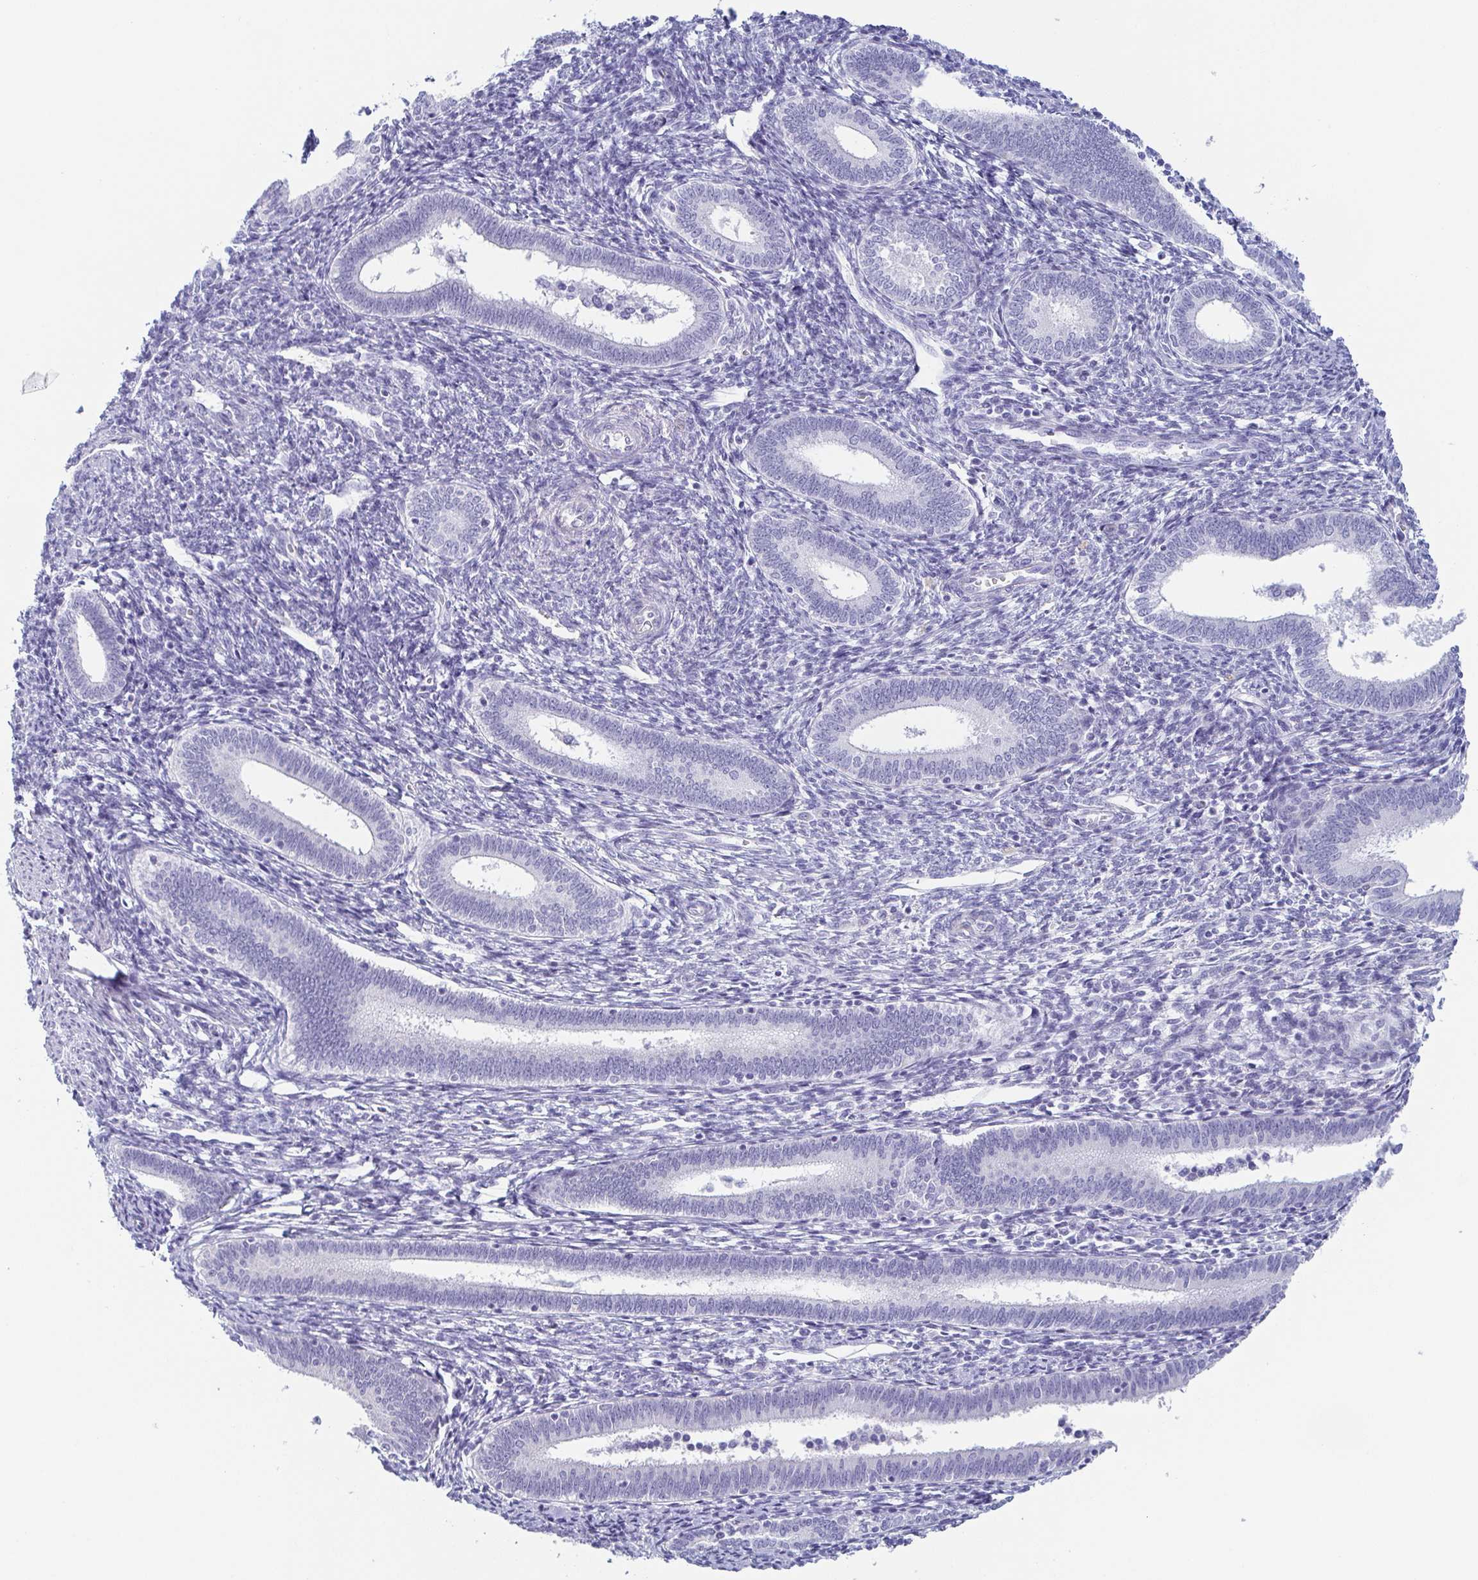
{"staining": {"intensity": "negative", "quantity": "none", "location": "none"}, "tissue": "endometrium", "cell_type": "Cells in endometrial stroma", "image_type": "normal", "snomed": [{"axis": "morphology", "description": "Normal tissue, NOS"}, {"axis": "topography", "description": "Endometrium"}], "caption": "Immunohistochemistry (IHC) histopathology image of unremarkable endometrium: endometrium stained with DAB (3,3'-diaminobenzidine) displays no significant protein positivity in cells in endometrial stroma. The staining was performed using DAB (3,3'-diaminobenzidine) to visualize the protein expression in brown, while the nuclei were stained in blue with hematoxylin (Magnification: 20x).", "gene": "PRR27", "patient": {"sex": "female", "age": 41}}